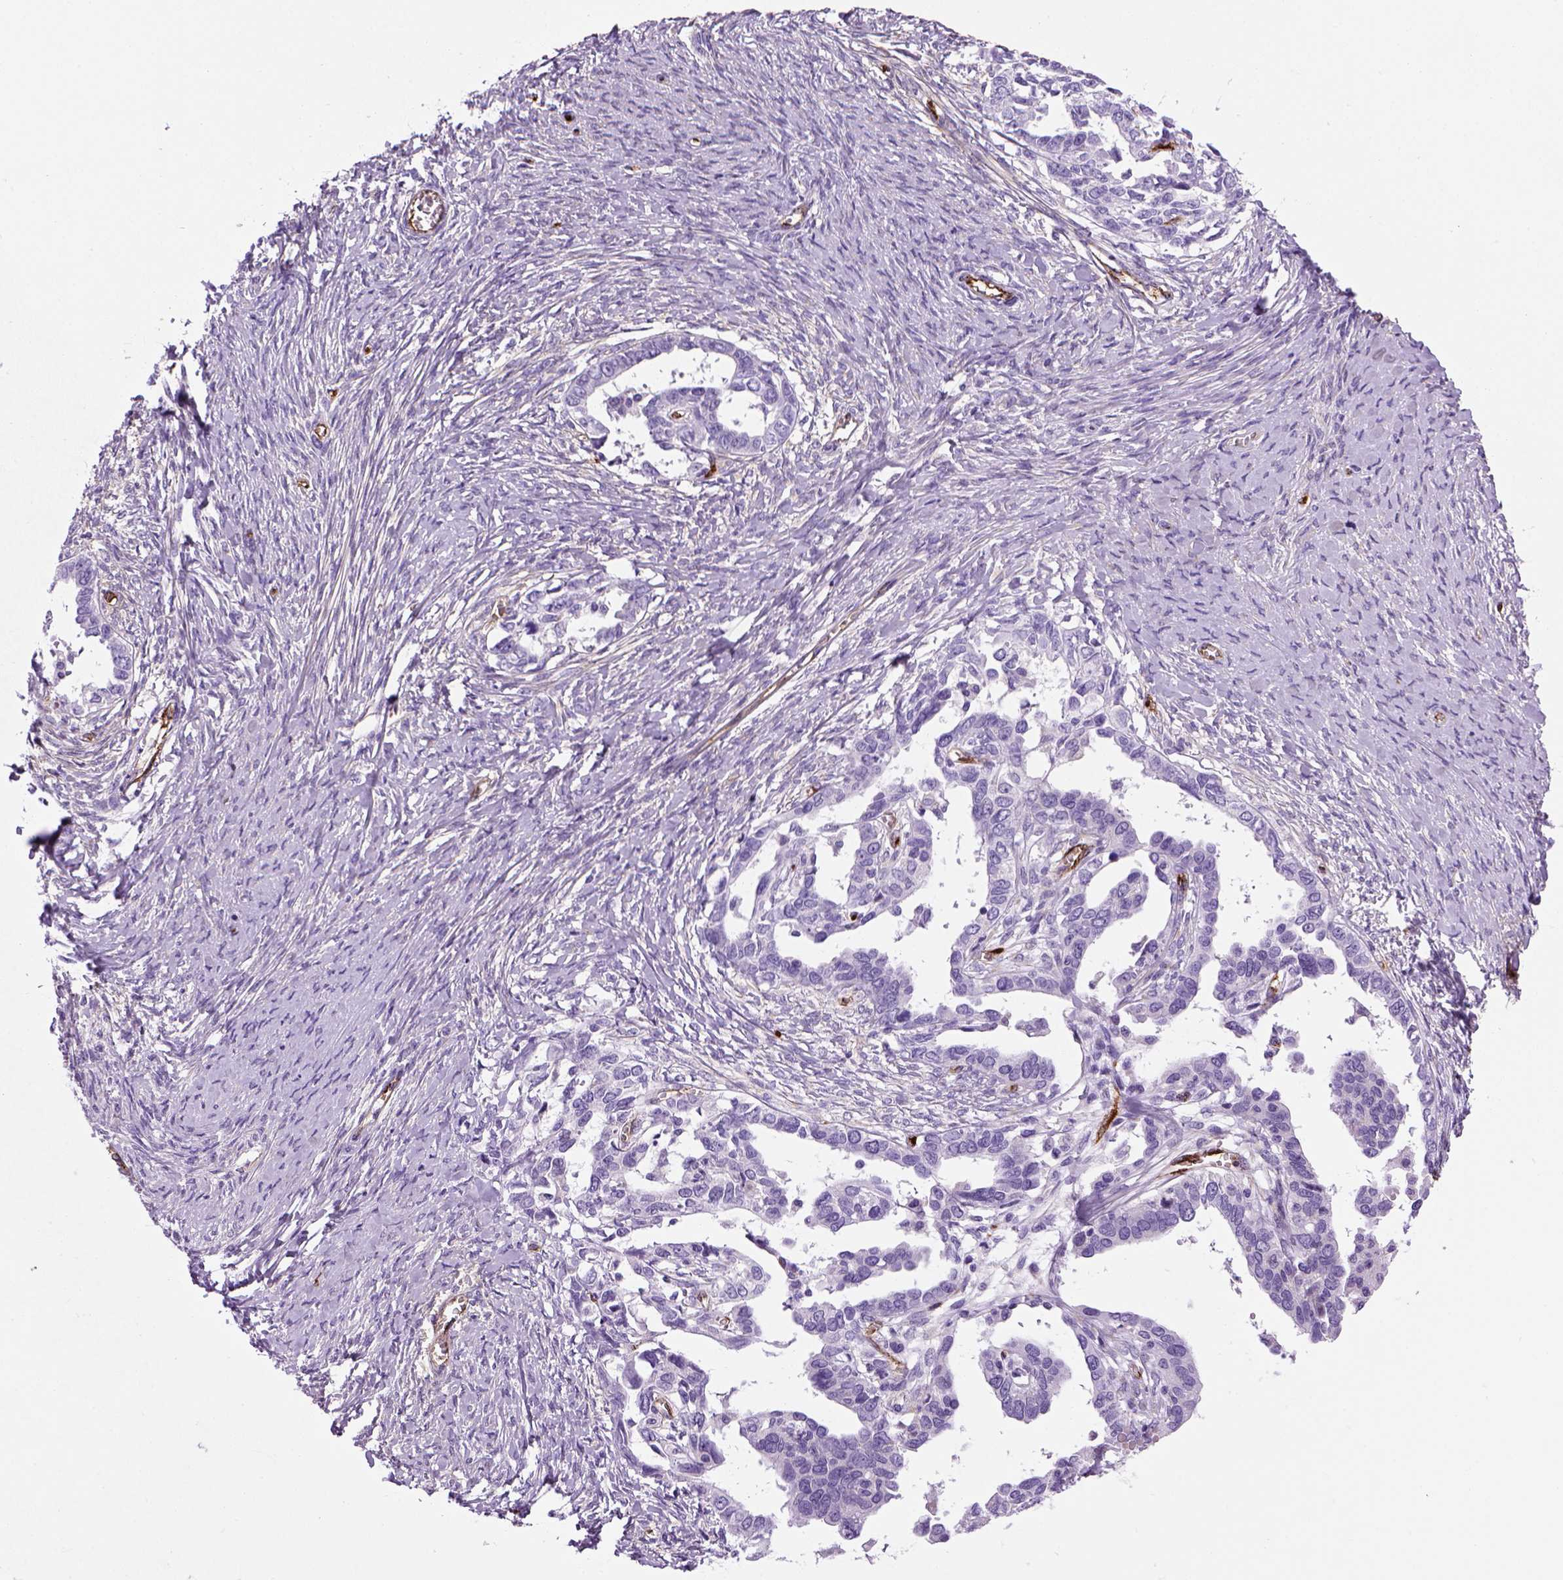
{"staining": {"intensity": "negative", "quantity": "none", "location": "none"}, "tissue": "ovarian cancer", "cell_type": "Tumor cells", "image_type": "cancer", "snomed": [{"axis": "morphology", "description": "Cystadenocarcinoma, serous, NOS"}, {"axis": "topography", "description": "Ovary"}], "caption": "Human ovarian cancer (serous cystadenocarcinoma) stained for a protein using immunohistochemistry (IHC) reveals no expression in tumor cells.", "gene": "VWF", "patient": {"sex": "female", "age": 69}}